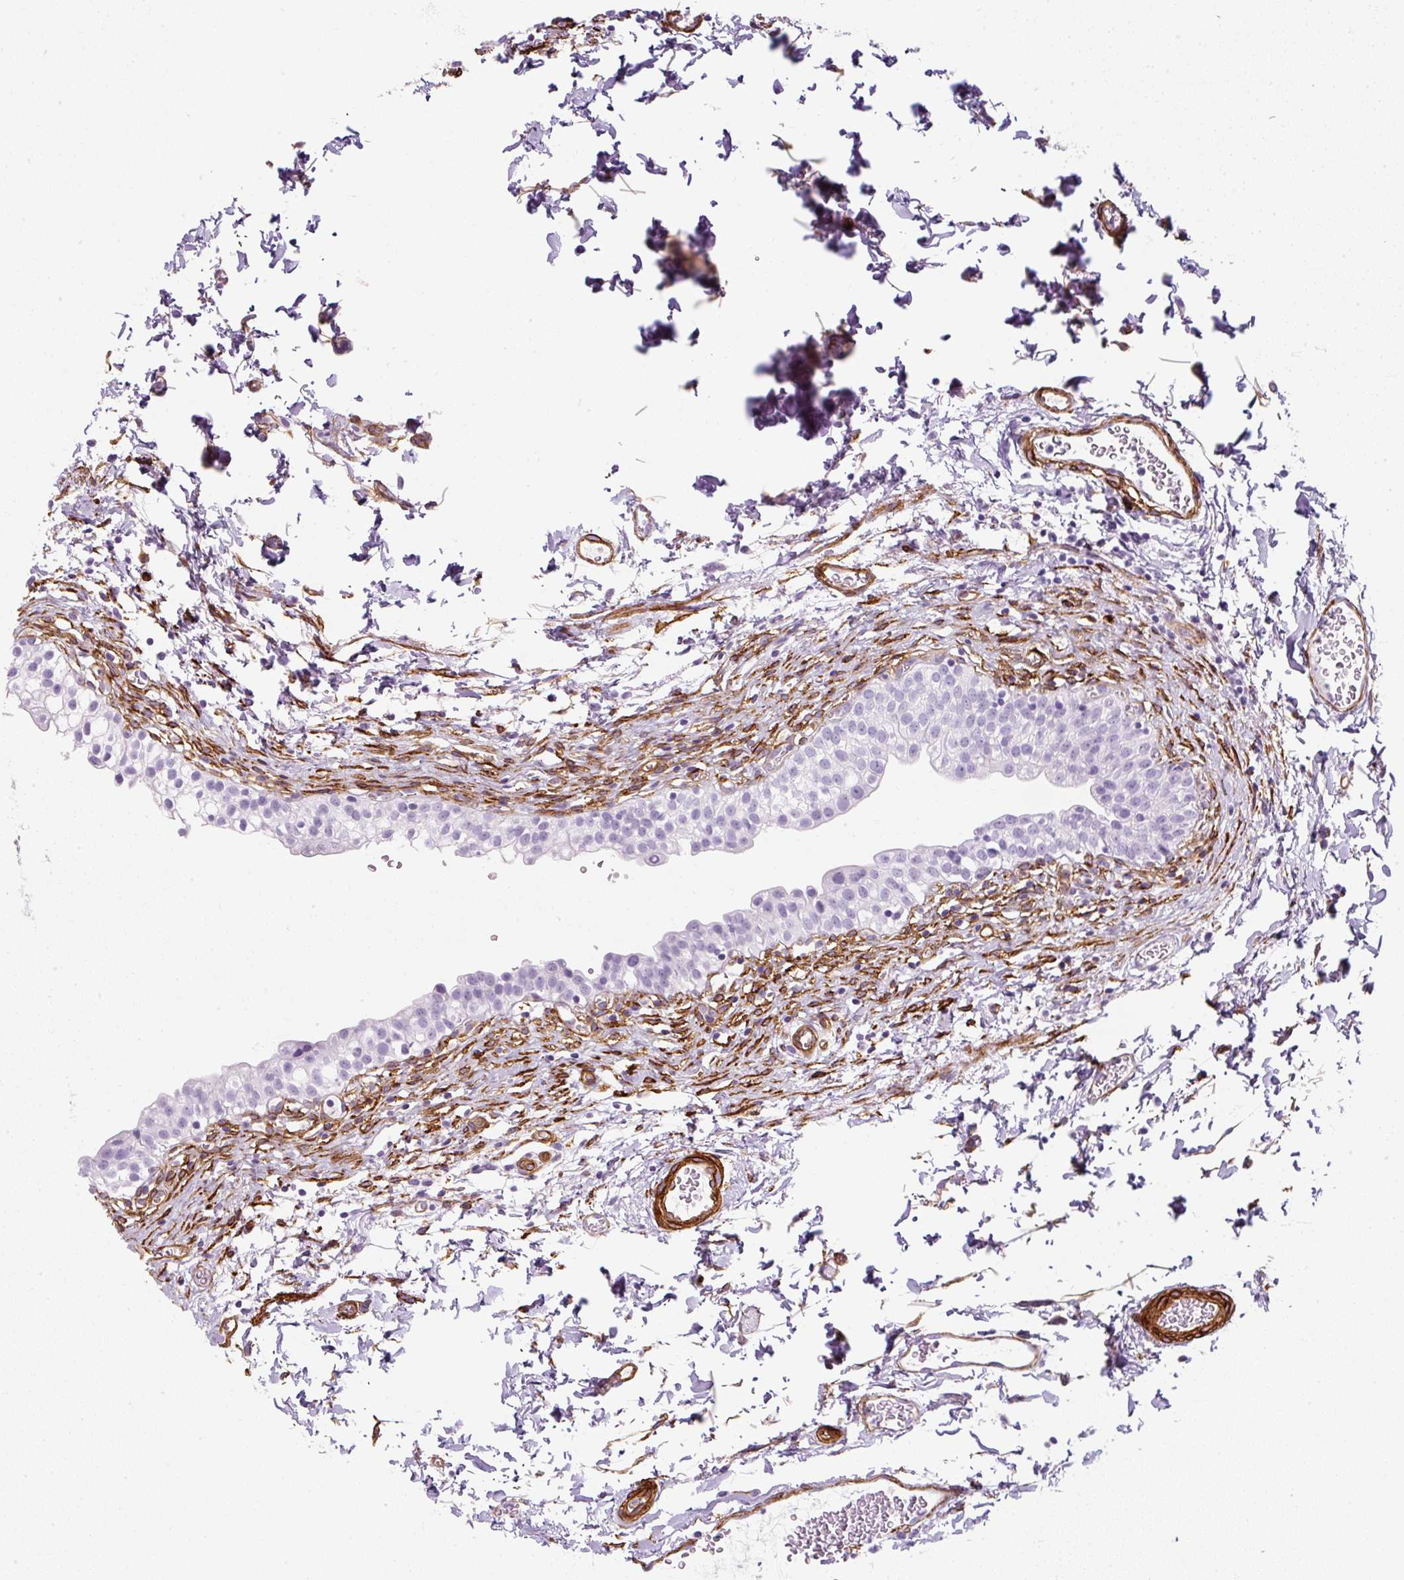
{"staining": {"intensity": "negative", "quantity": "none", "location": "none"}, "tissue": "urinary bladder", "cell_type": "Urothelial cells", "image_type": "normal", "snomed": [{"axis": "morphology", "description": "Normal tissue, NOS"}, {"axis": "topography", "description": "Urinary bladder"}, {"axis": "topography", "description": "Peripheral nerve tissue"}], "caption": "This is a photomicrograph of immunohistochemistry staining of normal urinary bladder, which shows no expression in urothelial cells.", "gene": "CAVIN3", "patient": {"sex": "male", "age": 55}}